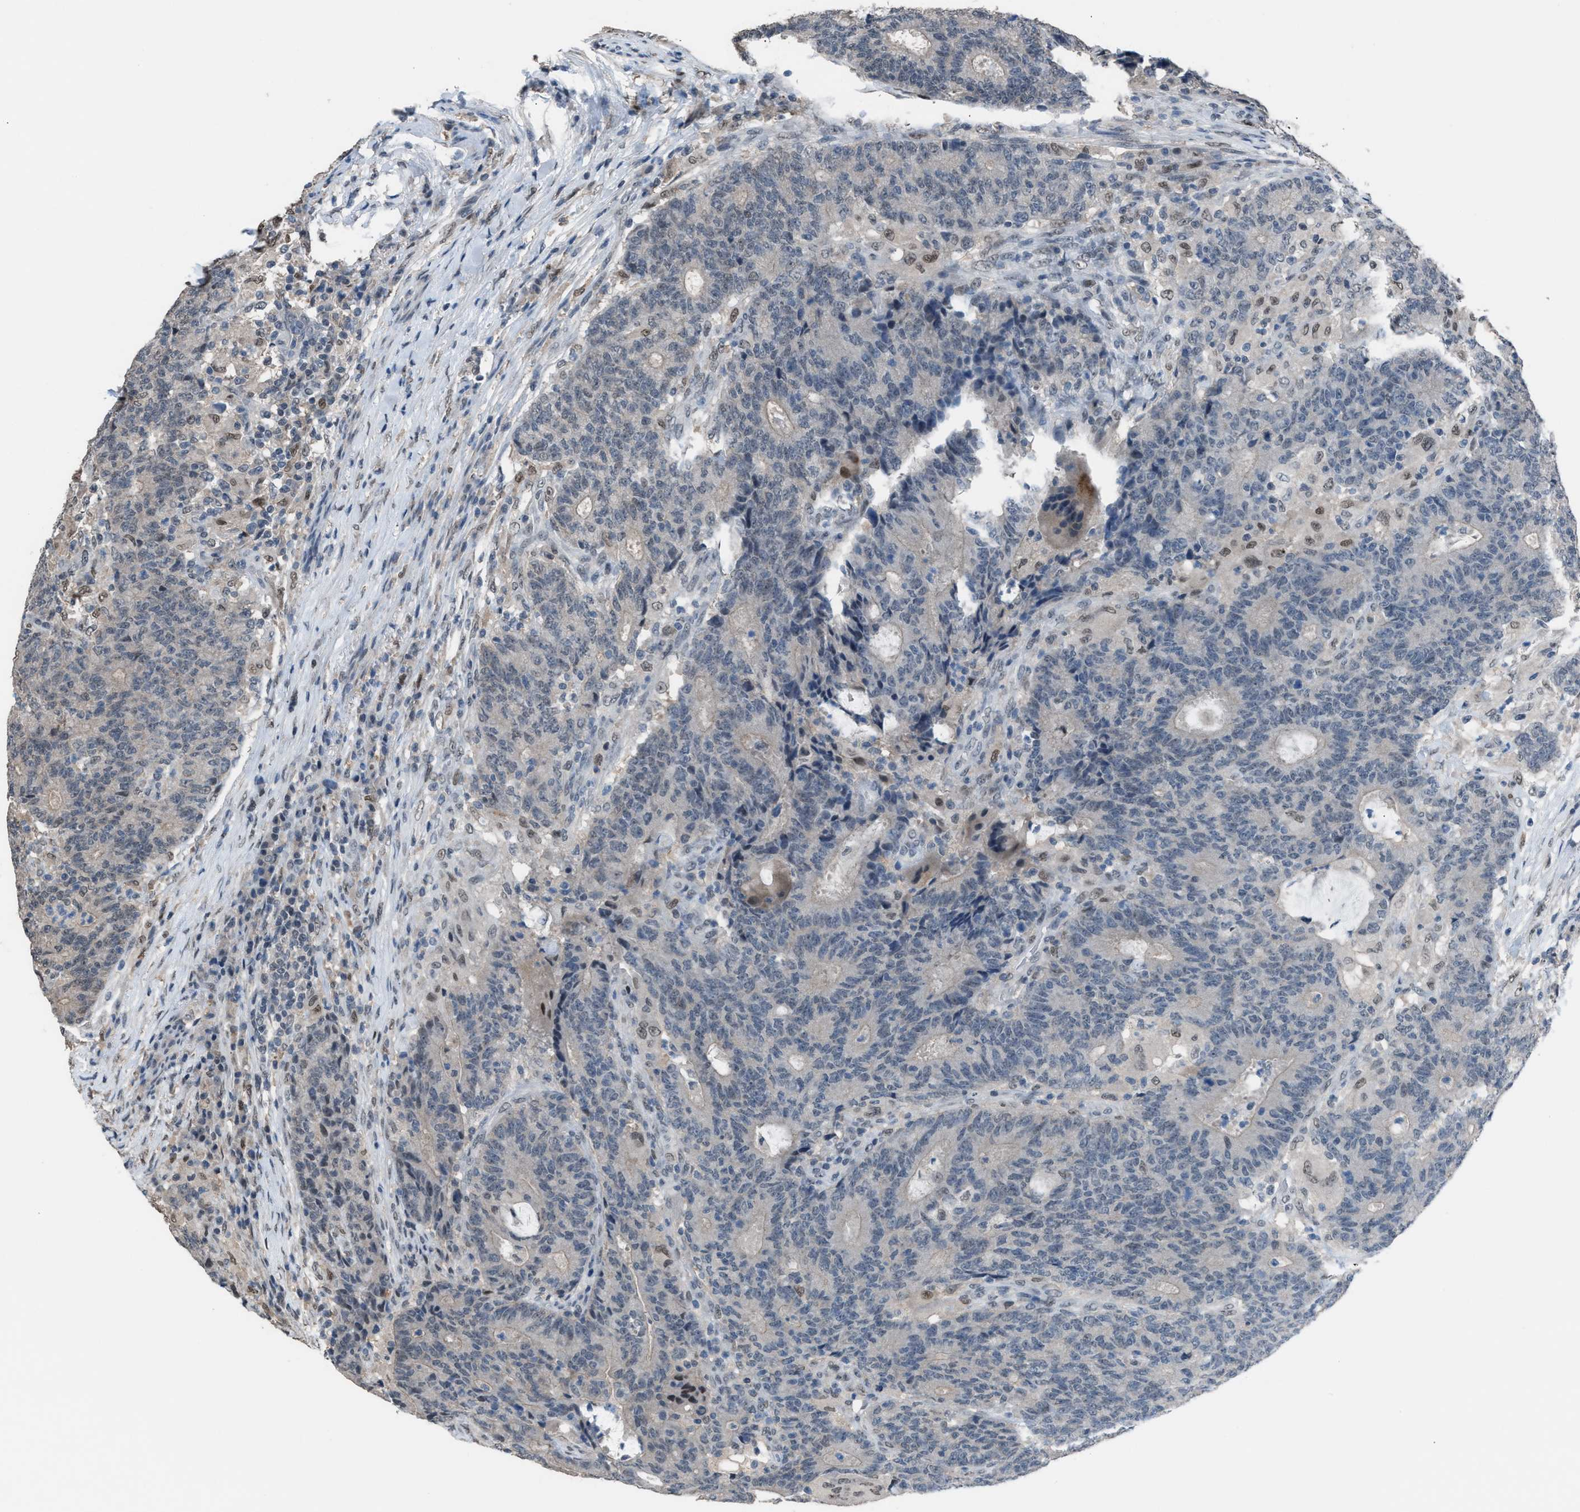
{"staining": {"intensity": "weak", "quantity": "<25%", "location": "cytoplasmic/membranous,nuclear"}, "tissue": "colorectal cancer", "cell_type": "Tumor cells", "image_type": "cancer", "snomed": [{"axis": "morphology", "description": "Normal tissue, NOS"}, {"axis": "morphology", "description": "Adenocarcinoma, NOS"}, {"axis": "topography", "description": "Colon"}], "caption": "DAB (3,3'-diaminobenzidine) immunohistochemical staining of colorectal cancer demonstrates no significant positivity in tumor cells.", "gene": "ZNF276", "patient": {"sex": "female", "age": 75}}